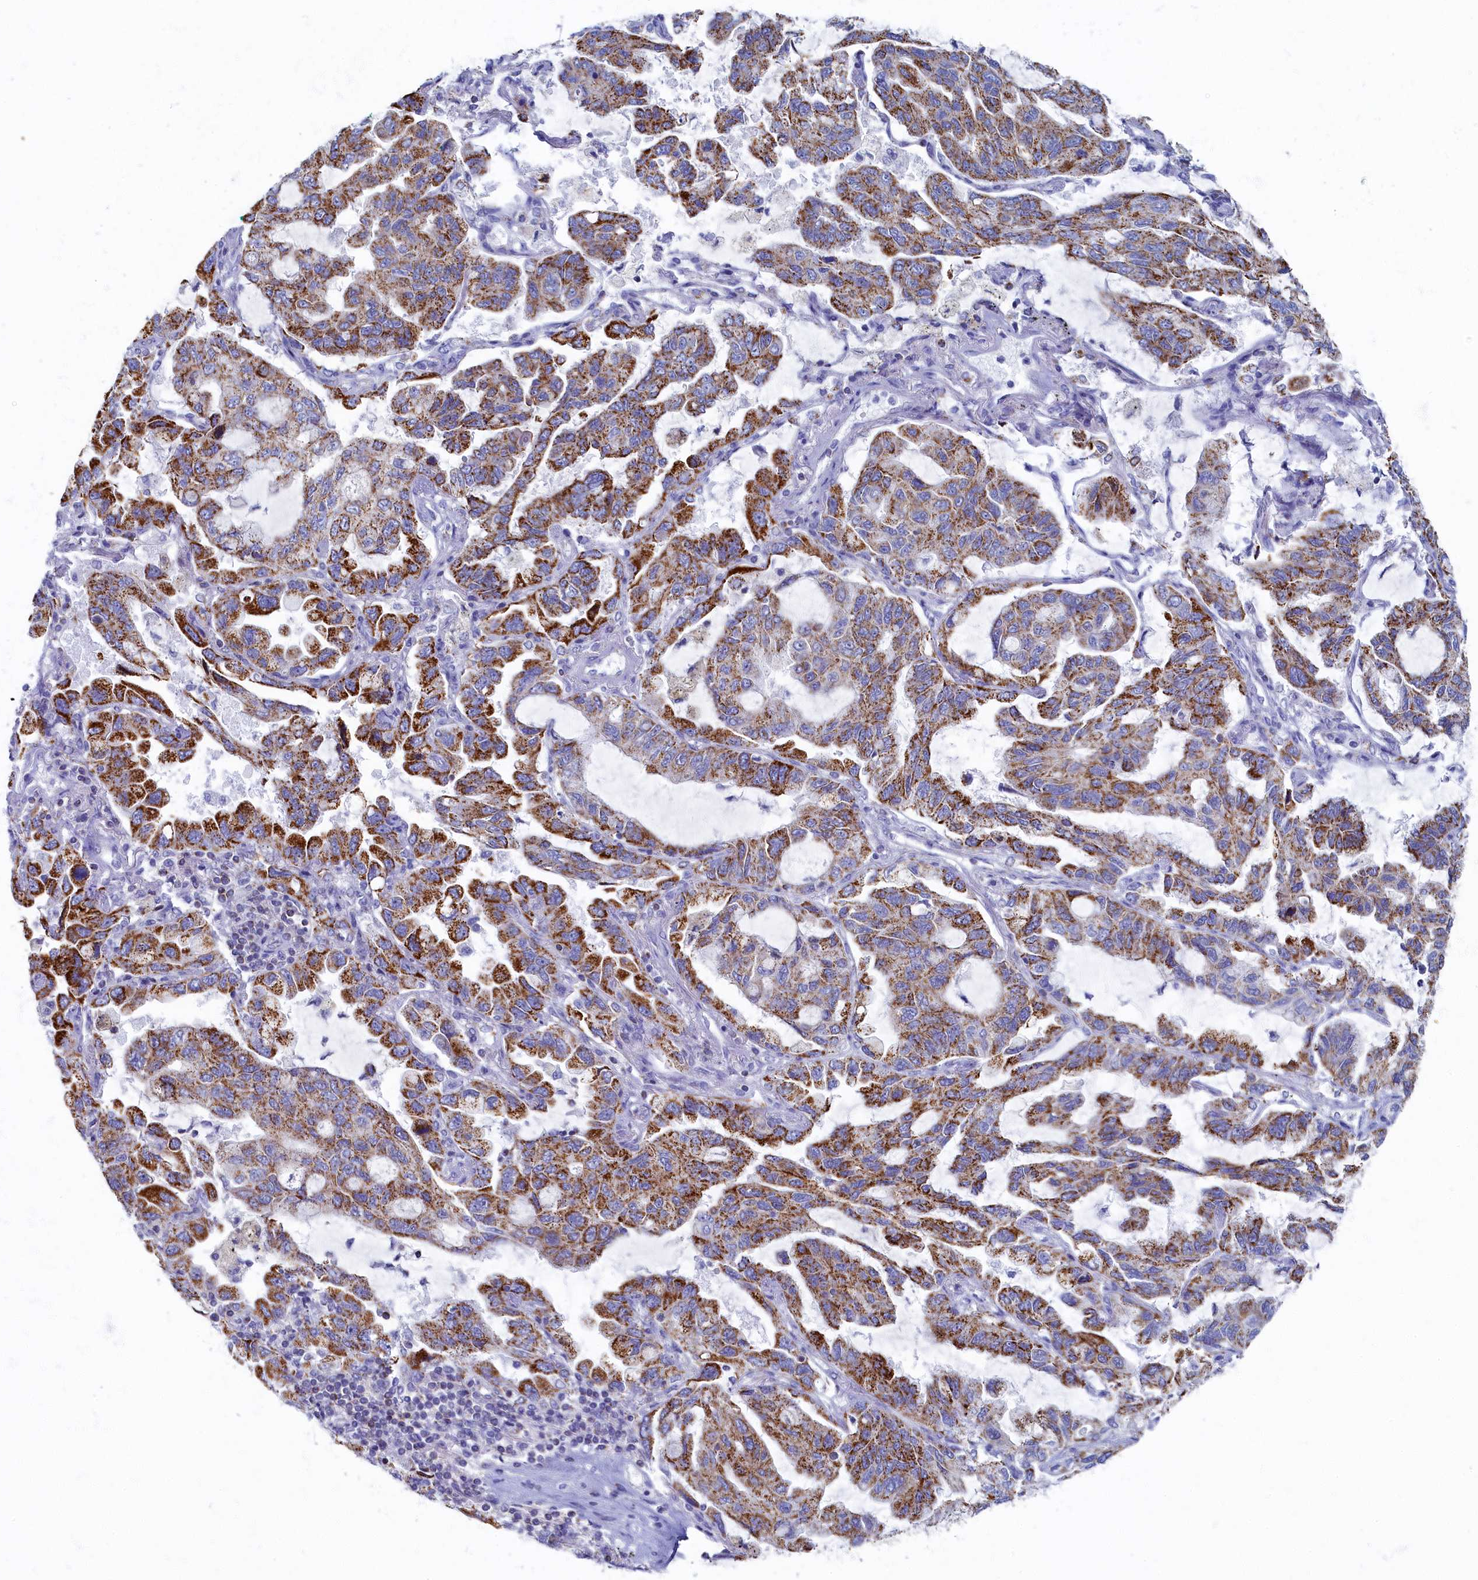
{"staining": {"intensity": "moderate", "quantity": ">75%", "location": "cytoplasmic/membranous"}, "tissue": "lung cancer", "cell_type": "Tumor cells", "image_type": "cancer", "snomed": [{"axis": "morphology", "description": "Adenocarcinoma, NOS"}, {"axis": "topography", "description": "Lung"}], "caption": "There is medium levels of moderate cytoplasmic/membranous positivity in tumor cells of lung cancer (adenocarcinoma), as demonstrated by immunohistochemical staining (brown color).", "gene": "OCIAD2", "patient": {"sex": "male", "age": 64}}